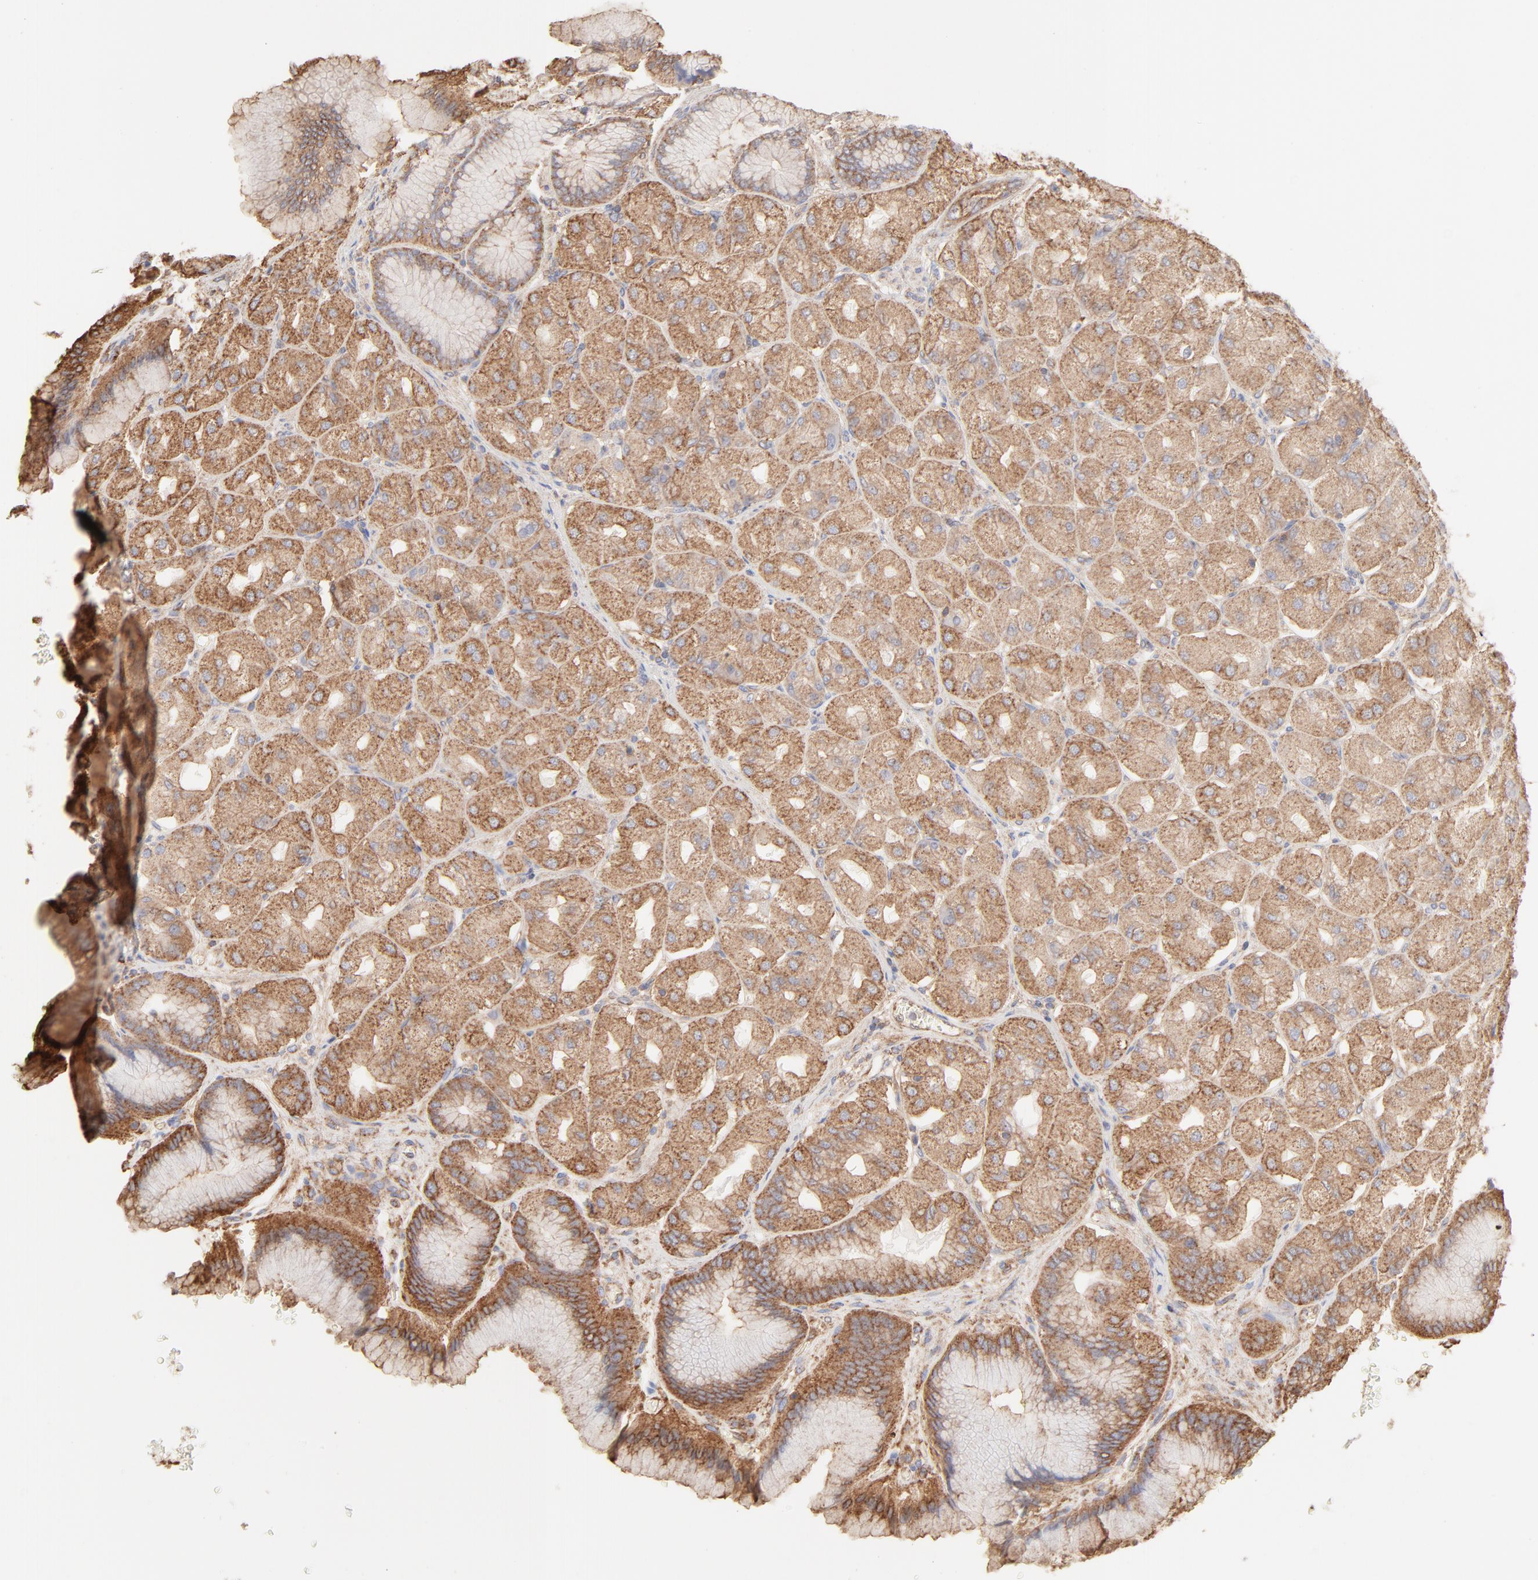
{"staining": {"intensity": "moderate", "quantity": ">75%", "location": "cytoplasmic/membranous"}, "tissue": "stomach", "cell_type": "Glandular cells", "image_type": "normal", "snomed": [{"axis": "morphology", "description": "Normal tissue, NOS"}, {"axis": "morphology", "description": "Adenocarcinoma, NOS"}, {"axis": "topography", "description": "Stomach"}, {"axis": "topography", "description": "Stomach, lower"}], "caption": "Moderate cytoplasmic/membranous staining for a protein is appreciated in about >75% of glandular cells of normal stomach using immunohistochemistry (IHC).", "gene": "CLTB", "patient": {"sex": "female", "age": 65}}